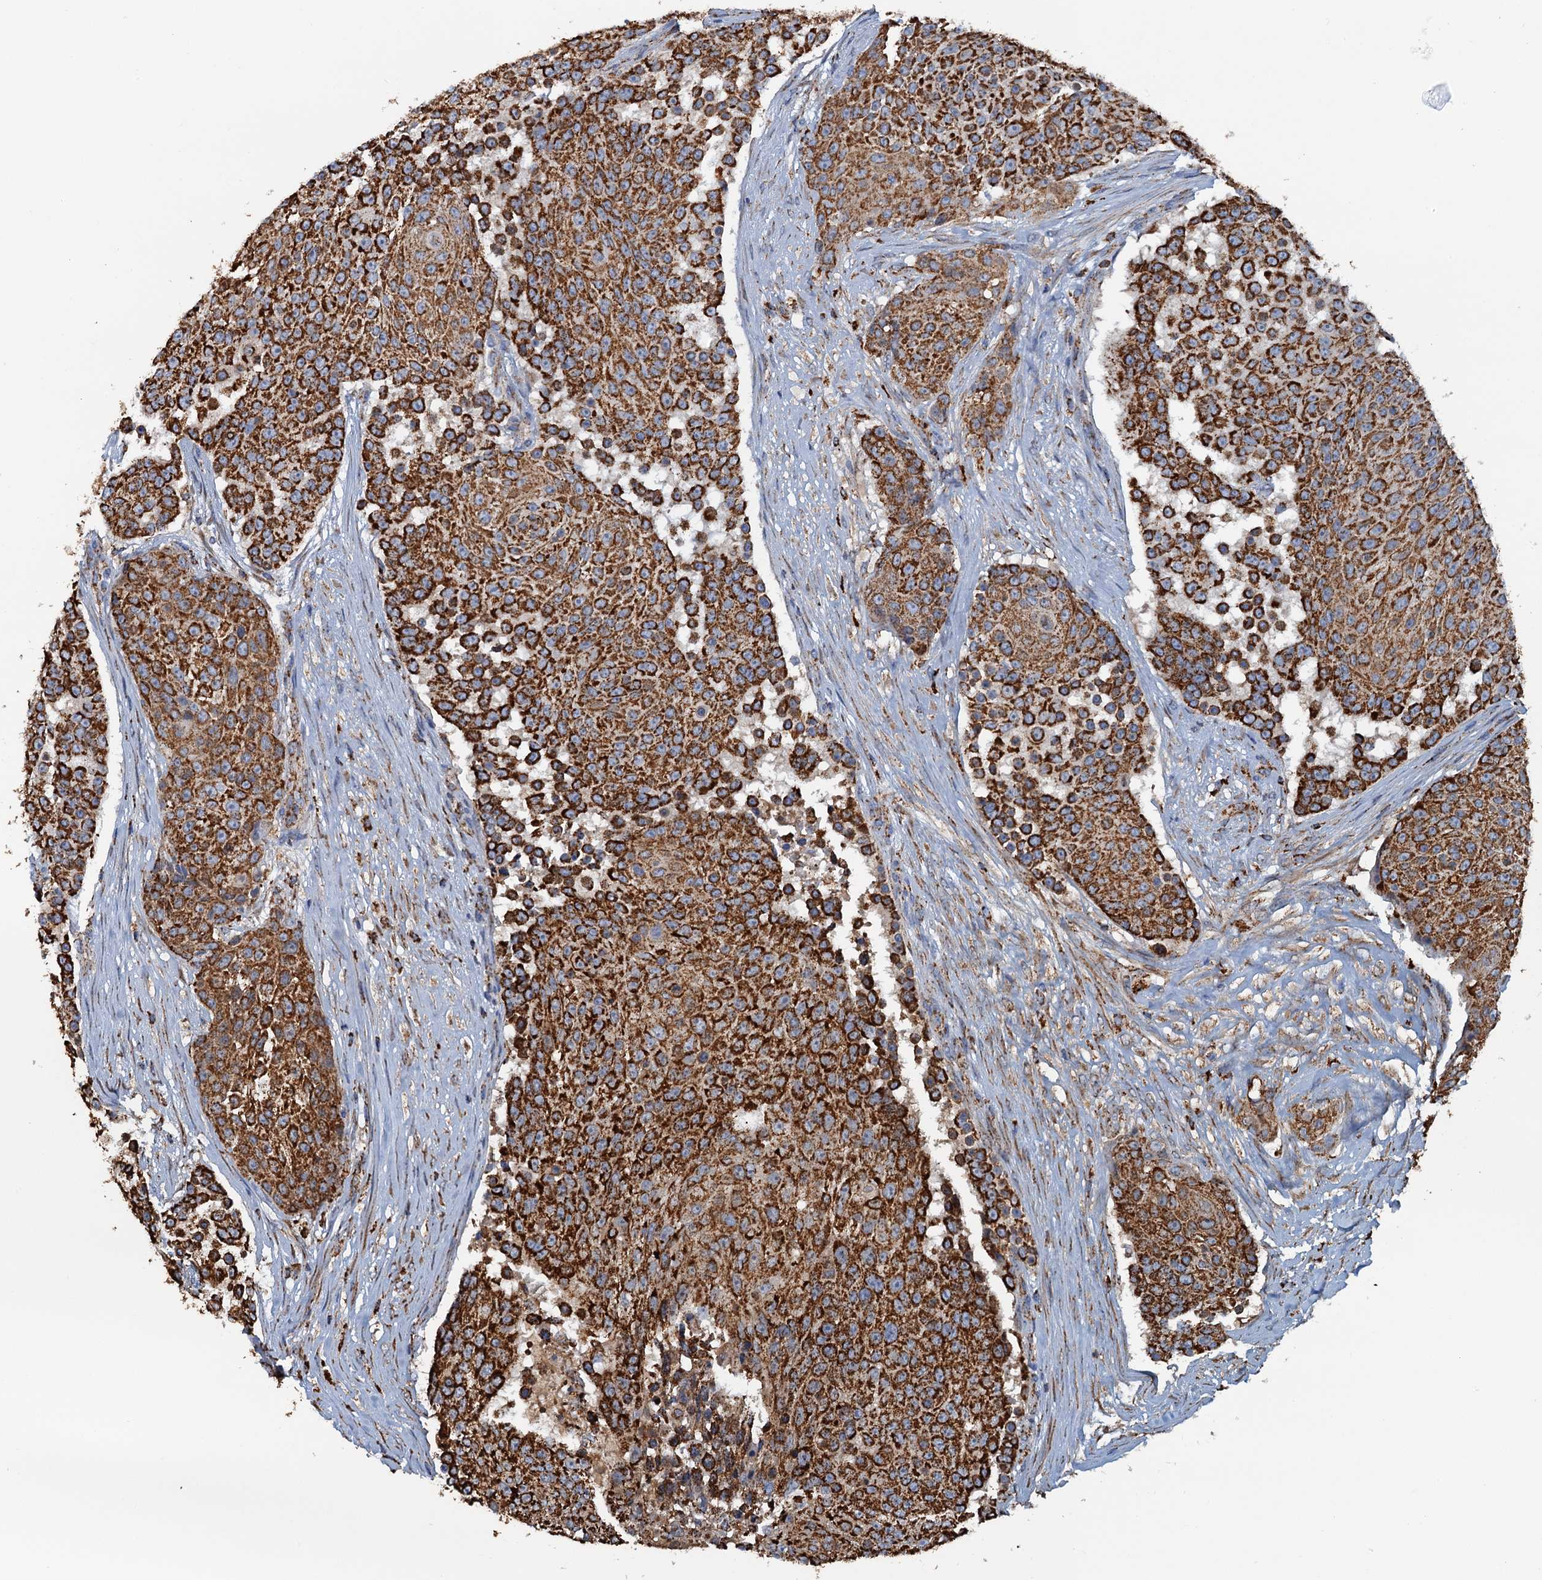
{"staining": {"intensity": "strong", "quantity": ">75%", "location": "cytoplasmic/membranous"}, "tissue": "urothelial cancer", "cell_type": "Tumor cells", "image_type": "cancer", "snomed": [{"axis": "morphology", "description": "Urothelial carcinoma, High grade"}, {"axis": "topography", "description": "Urinary bladder"}], "caption": "A brown stain shows strong cytoplasmic/membranous staining of a protein in urothelial cancer tumor cells. Immunohistochemistry stains the protein of interest in brown and the nuclei are stained blue.", "gene": "AAGAB", "patient": {"sex": "female", "age": 63}}